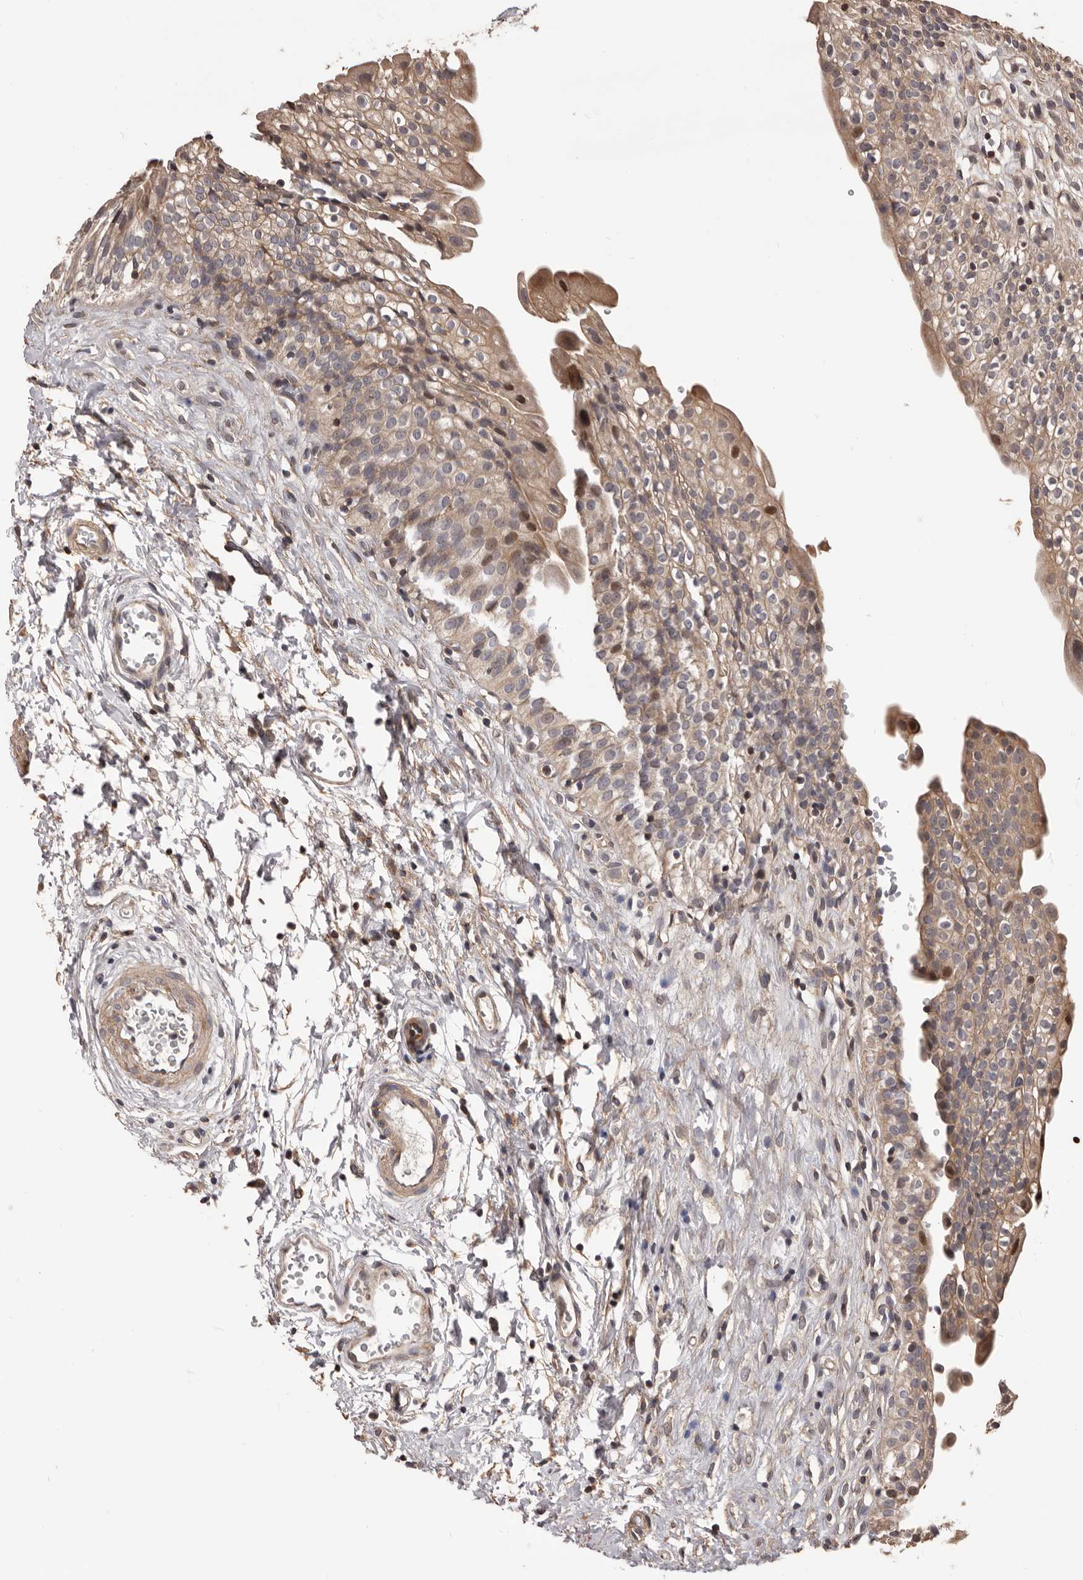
{"staining": {"intensity": "moderate", "quantity": ">75%", "location": "cytoplasmic/membranous"}, "tissue": "urinary bladder", "cell_type": "Urothelial cells", "image_type": "normal", "snomed": [{"axis": "morphology", "description": "Normal tissue, NOS"}, {"axis": "topography", "description": "Urinary bladder"}], "caption": "Urothelial cells demonstrate medium levels of moderate cytoplasmic/membranous expression in approximately >75% of cells in benign urinary bladder.", "gene": "ADAMTS2", "patient": {"sex": "male", "age": 51}}